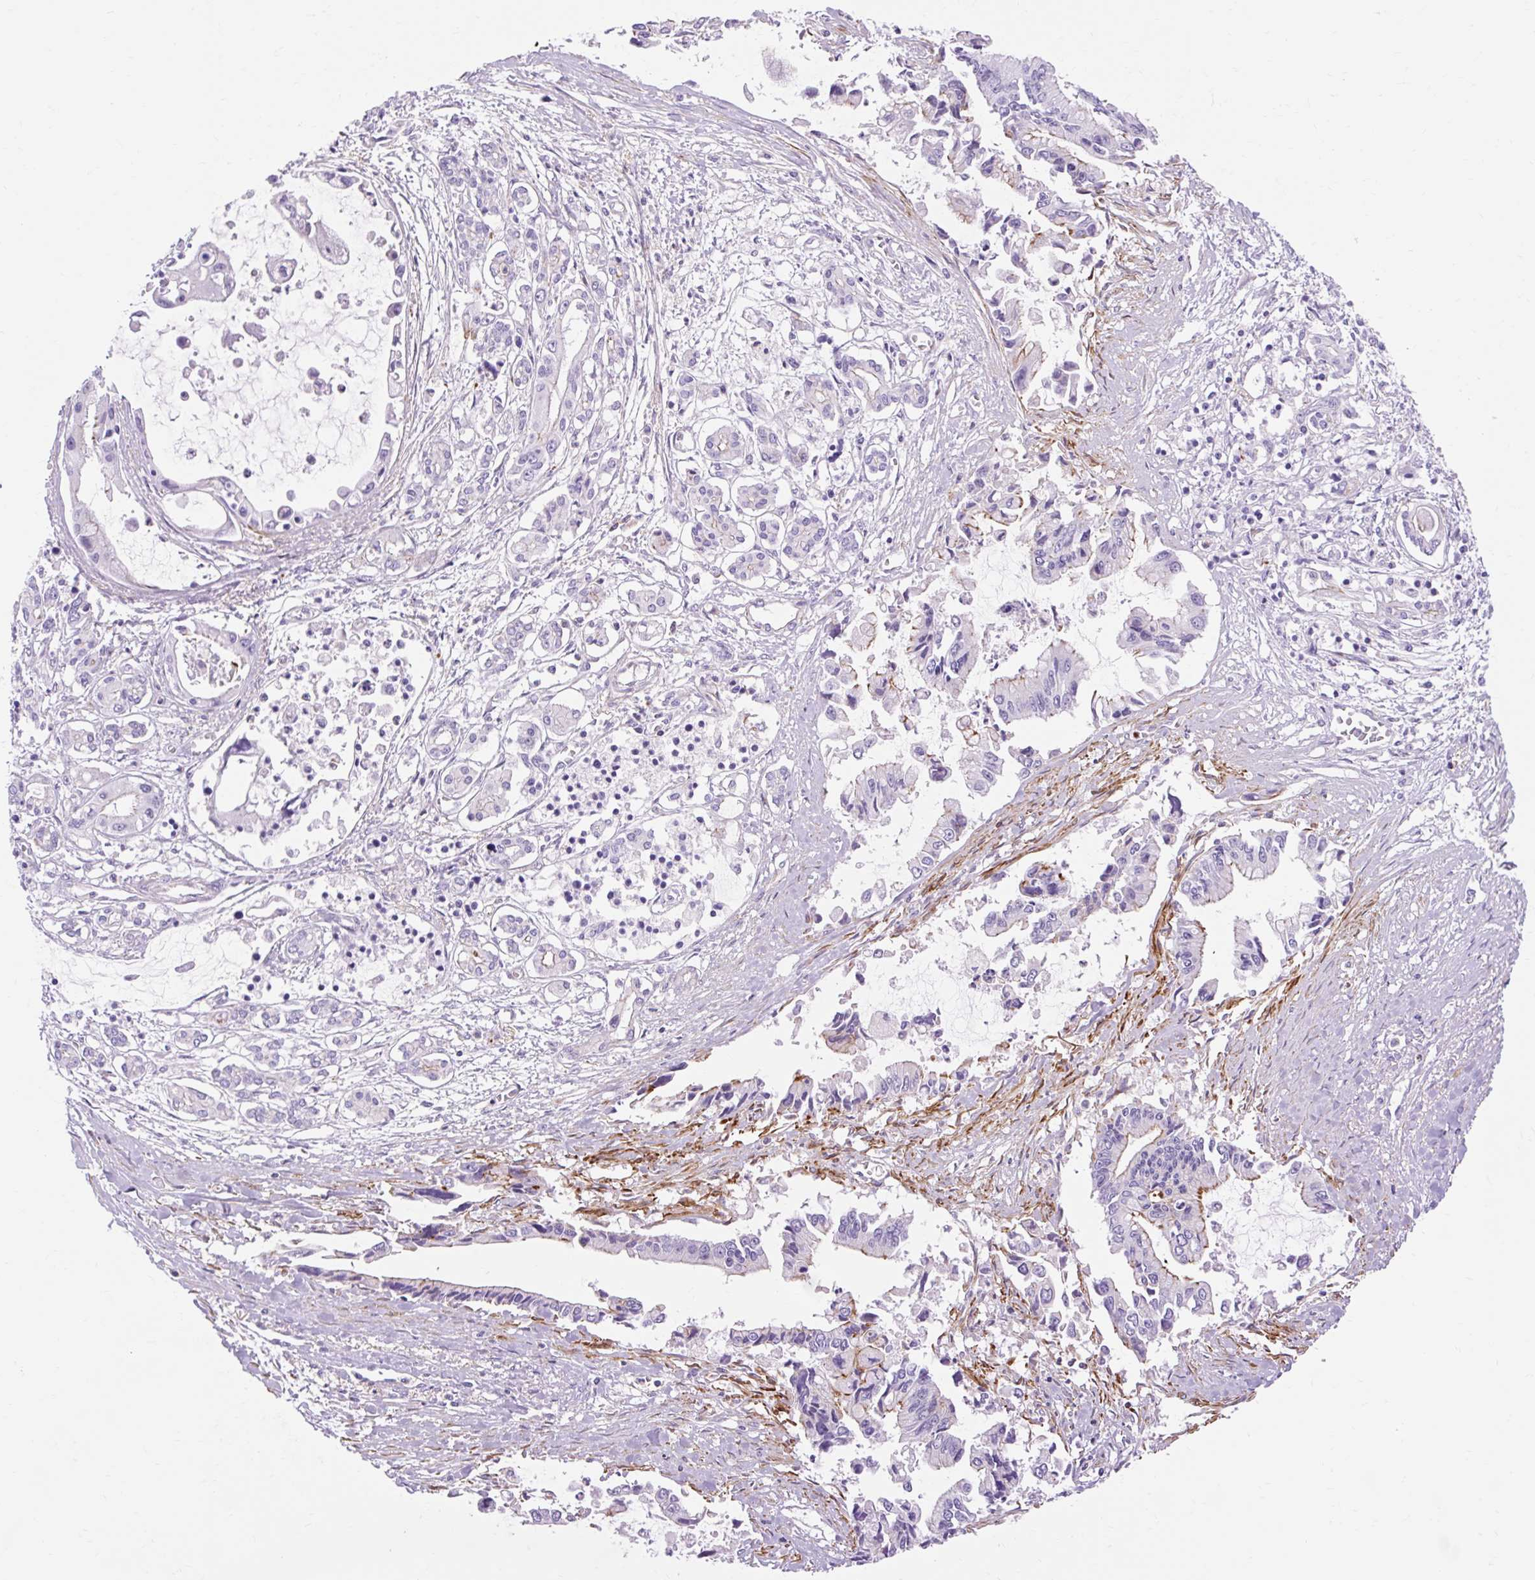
{"staining": {"intensity": "negative", "quantity": "none", "location": "none"}, "tissue": "pancreatic cancer", "cell_type": "Tumor cells", "image_type": "cancer", "snomed": [{"axis": "morphology", "description": "Adenocarcinoma, NOS"}, {"axis": "topography", "description": "Pancreas"}], "caption": "Immunohistochemical staining of pancreatic cancer (adenocarcinoma) displays no significant staining in tumor cells.", "gene": "CORO7-PAM16", "patient": {"sex": "male", "age": 84}}